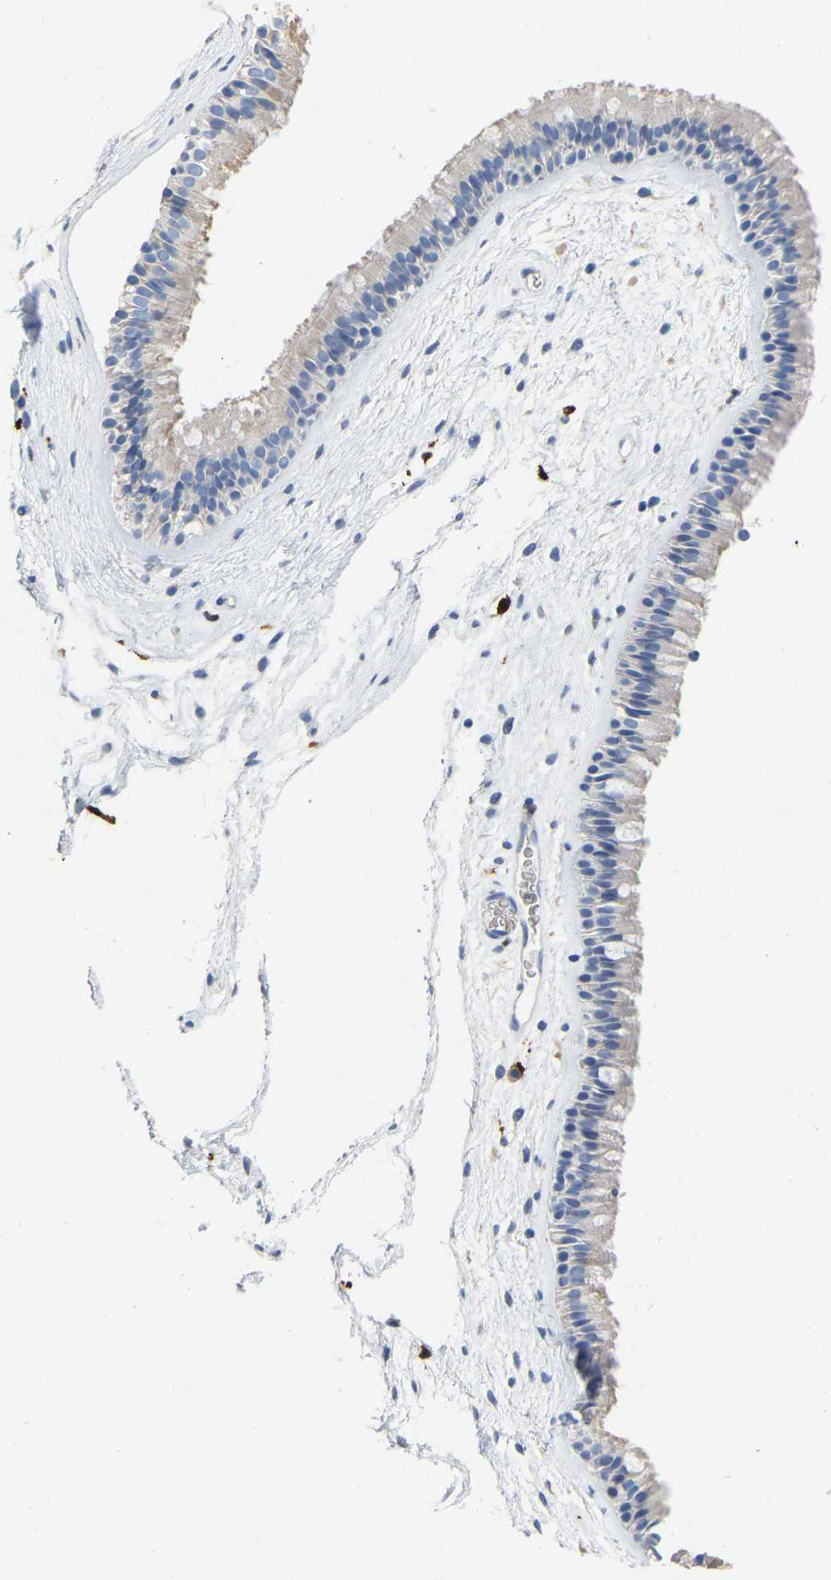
{"staining": {"intensity": "negative", "quantity": "none", "location": "none"}, "tissue": "nasopharynx", "cell_type": "Respiratory epithelial cells", "image_type": "normal", "snomed": [{"axis": "morphology", "description": "Normal tissue, NOS"}, {"axis": "morphology", "description": "Inflammation, NOS"}, {"axis": "topography", "description": "Nasopharynx"}], "caption": "Protein analysis of benign nasopharynx shows no significant positivity in respiratory epithelial cells. (DAB immunohistochemistry, high magnification).", "gene": "ULBP2", "patient": {"sex": "male", "age": 48}}